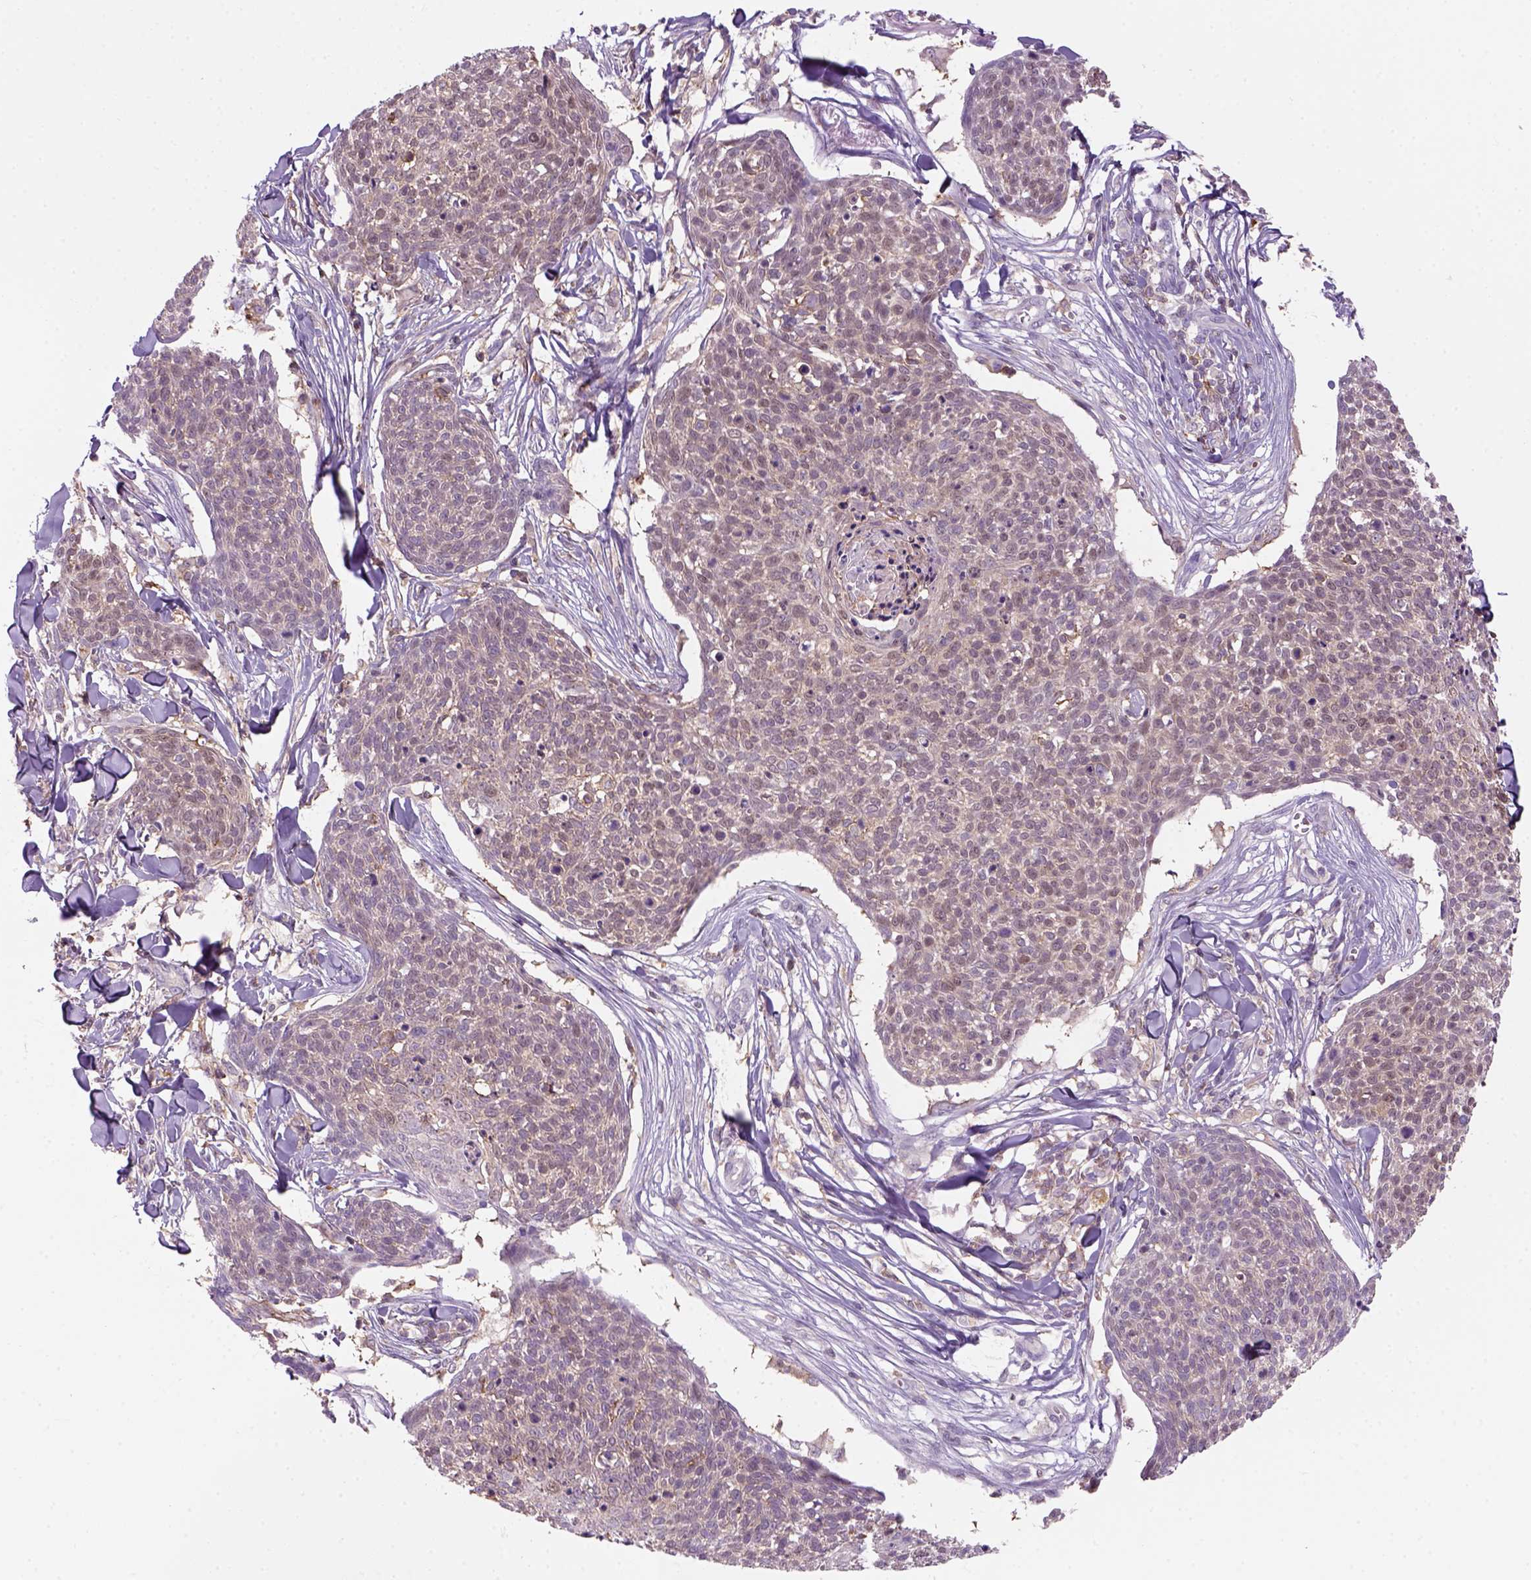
{"staining": {"intensity": "weak", "quantity": ">75%", "location": "cytoplasmic/membranous"}, "tissue": "skin cancer", "cell_type": "Tumor cells", "image_type": "cancer", "snomed": [{"axis": "morphology", "description": "Squamous cell carcinoma, NOS"}, {"axis": "topography", "description": "Skin"}, {"axis": "topography", "description": "Vulva"}], "caption": "Skin cancer stained for a protein demonstrates weak cytoplasmic/membranous positivity in tumor cells.", "gene": "GOT1", "patient": {"sex": "female", "age": 75}}